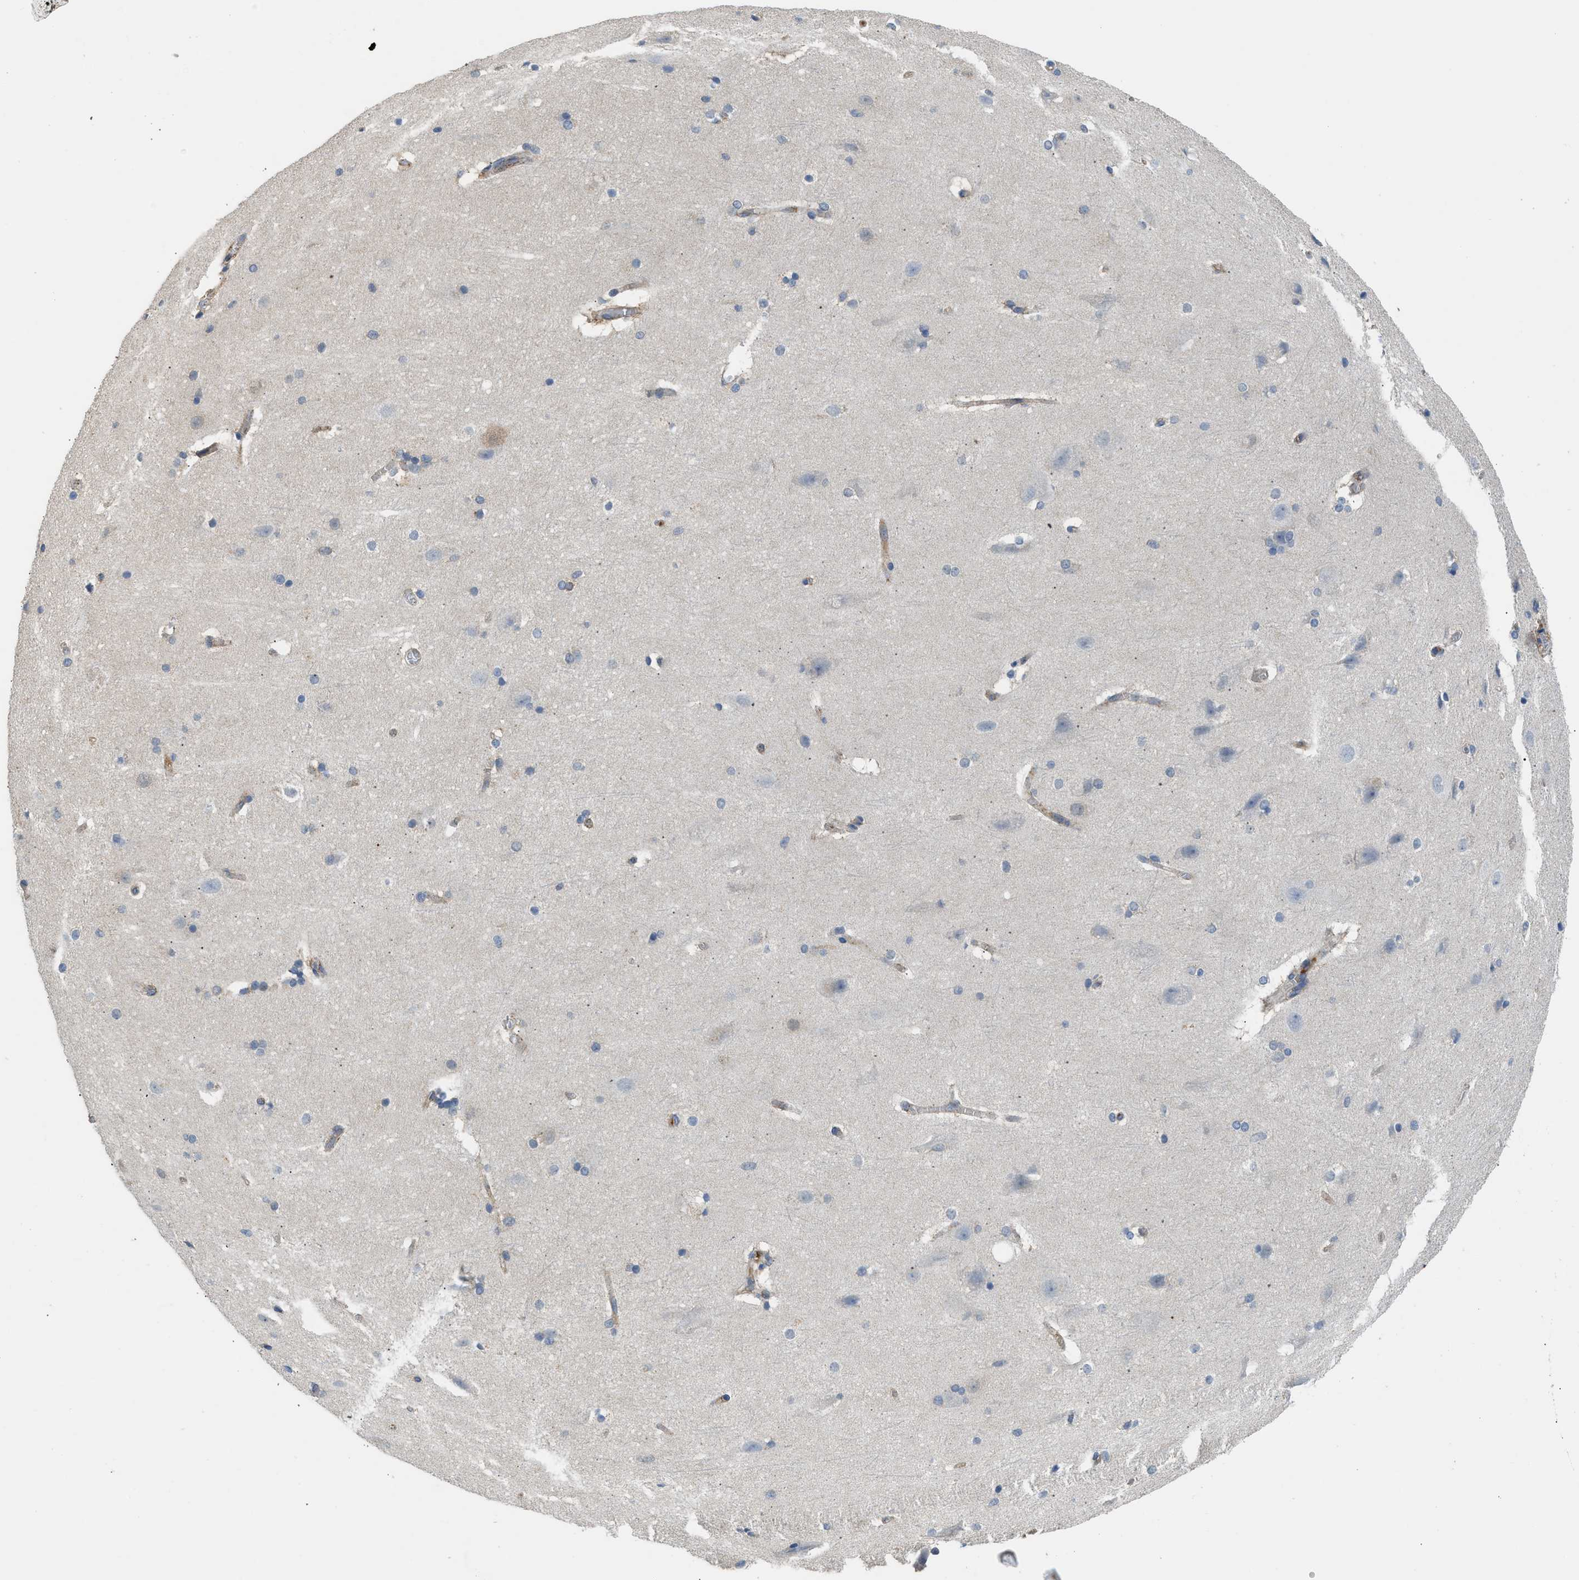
{"staining": {"intensity": "moderate", "quantity": "<25%", "location": "cytoplasmic/membranous"}, "tissue": "cerebral cortex", "cell_type": "Endothelial cells", "image_type": "normal", "snomed": [{"axis": "morphology", "description": "Normal tissue, NOS"}, {"axis": "topography", "description": "Cerebral cortex"}, {"axis": "topography", "description": "Hippocampus"}], "caption": "Endothelial cells demonstrate low levels of moderate cytoplasmic/membranous expression in about <25% of cells in benign human cerebral cortex. (Stains: DAB in brown, nuclei in blue, Microscopy: brightfield microscopy at high magnification).", "gene": "RHBDF2", "patient": {"sex": "female", "age": 19}}